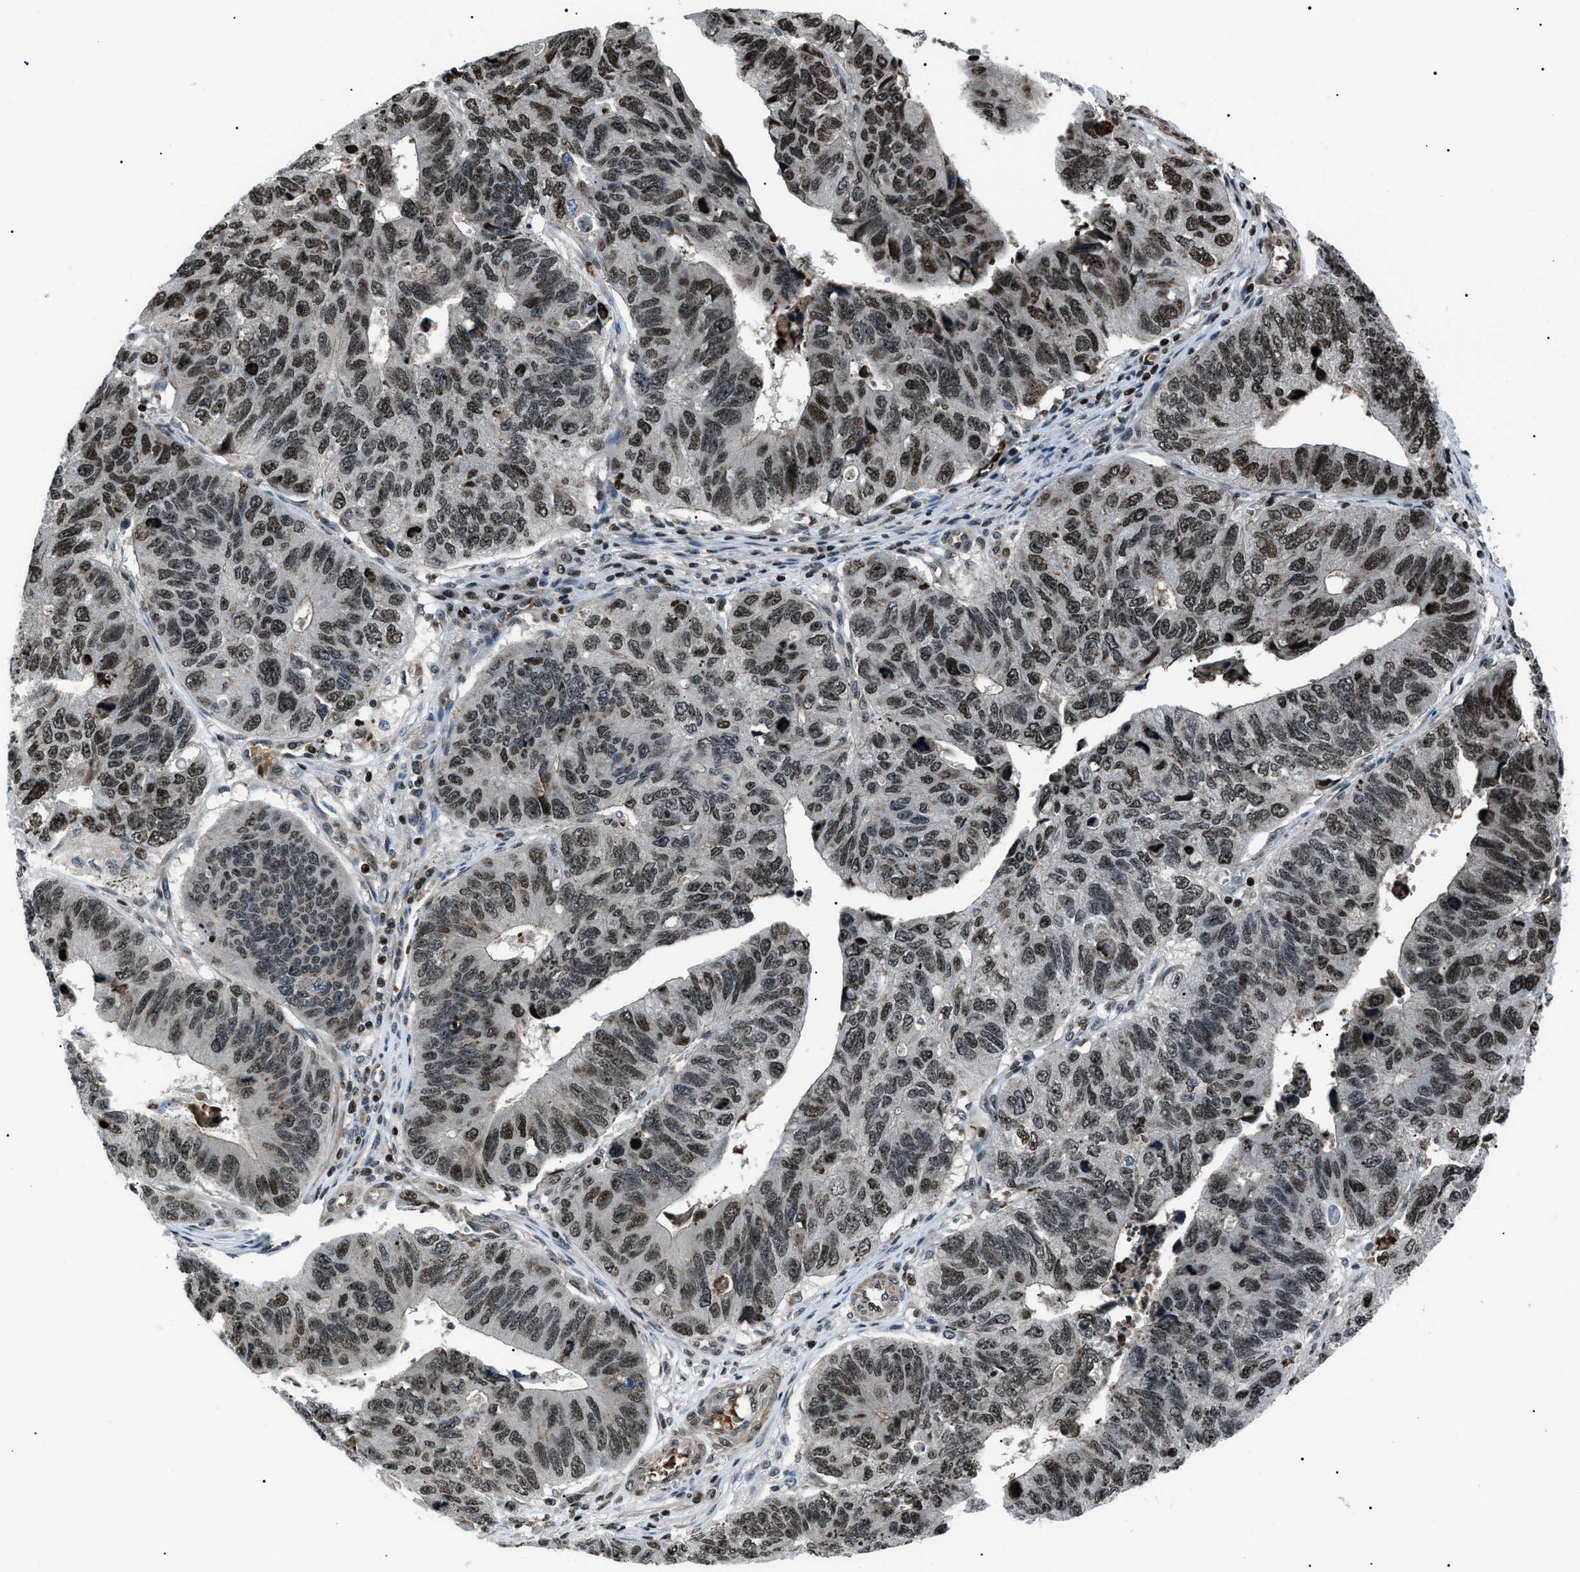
{"staining": {"intensity": "strong", "quantity": "25%-75%", "location": "nuclear"}, "tissue": "stomach cancer", "cell_type": "Tumor cells", "image_type": "cancer", "snomed": [{"axis": "morphology", "description": "Adenocarcinoma, NOS"}, {"axis": "topography", "description": "Stomach"}], "caption": "Protein positivity by immunohistochemistry shows strong nuclear positivity in approximately 25%-75% of tumor cells in stomach cancer. The staining is performed using DAB (3,3'-diaminobenzidine) brown chromogen to label protein expression. The nuclei are counter-stained blue using hematoxylin.", "gene": "PRKX", "patient": {"sex": "male", "age": 59}}